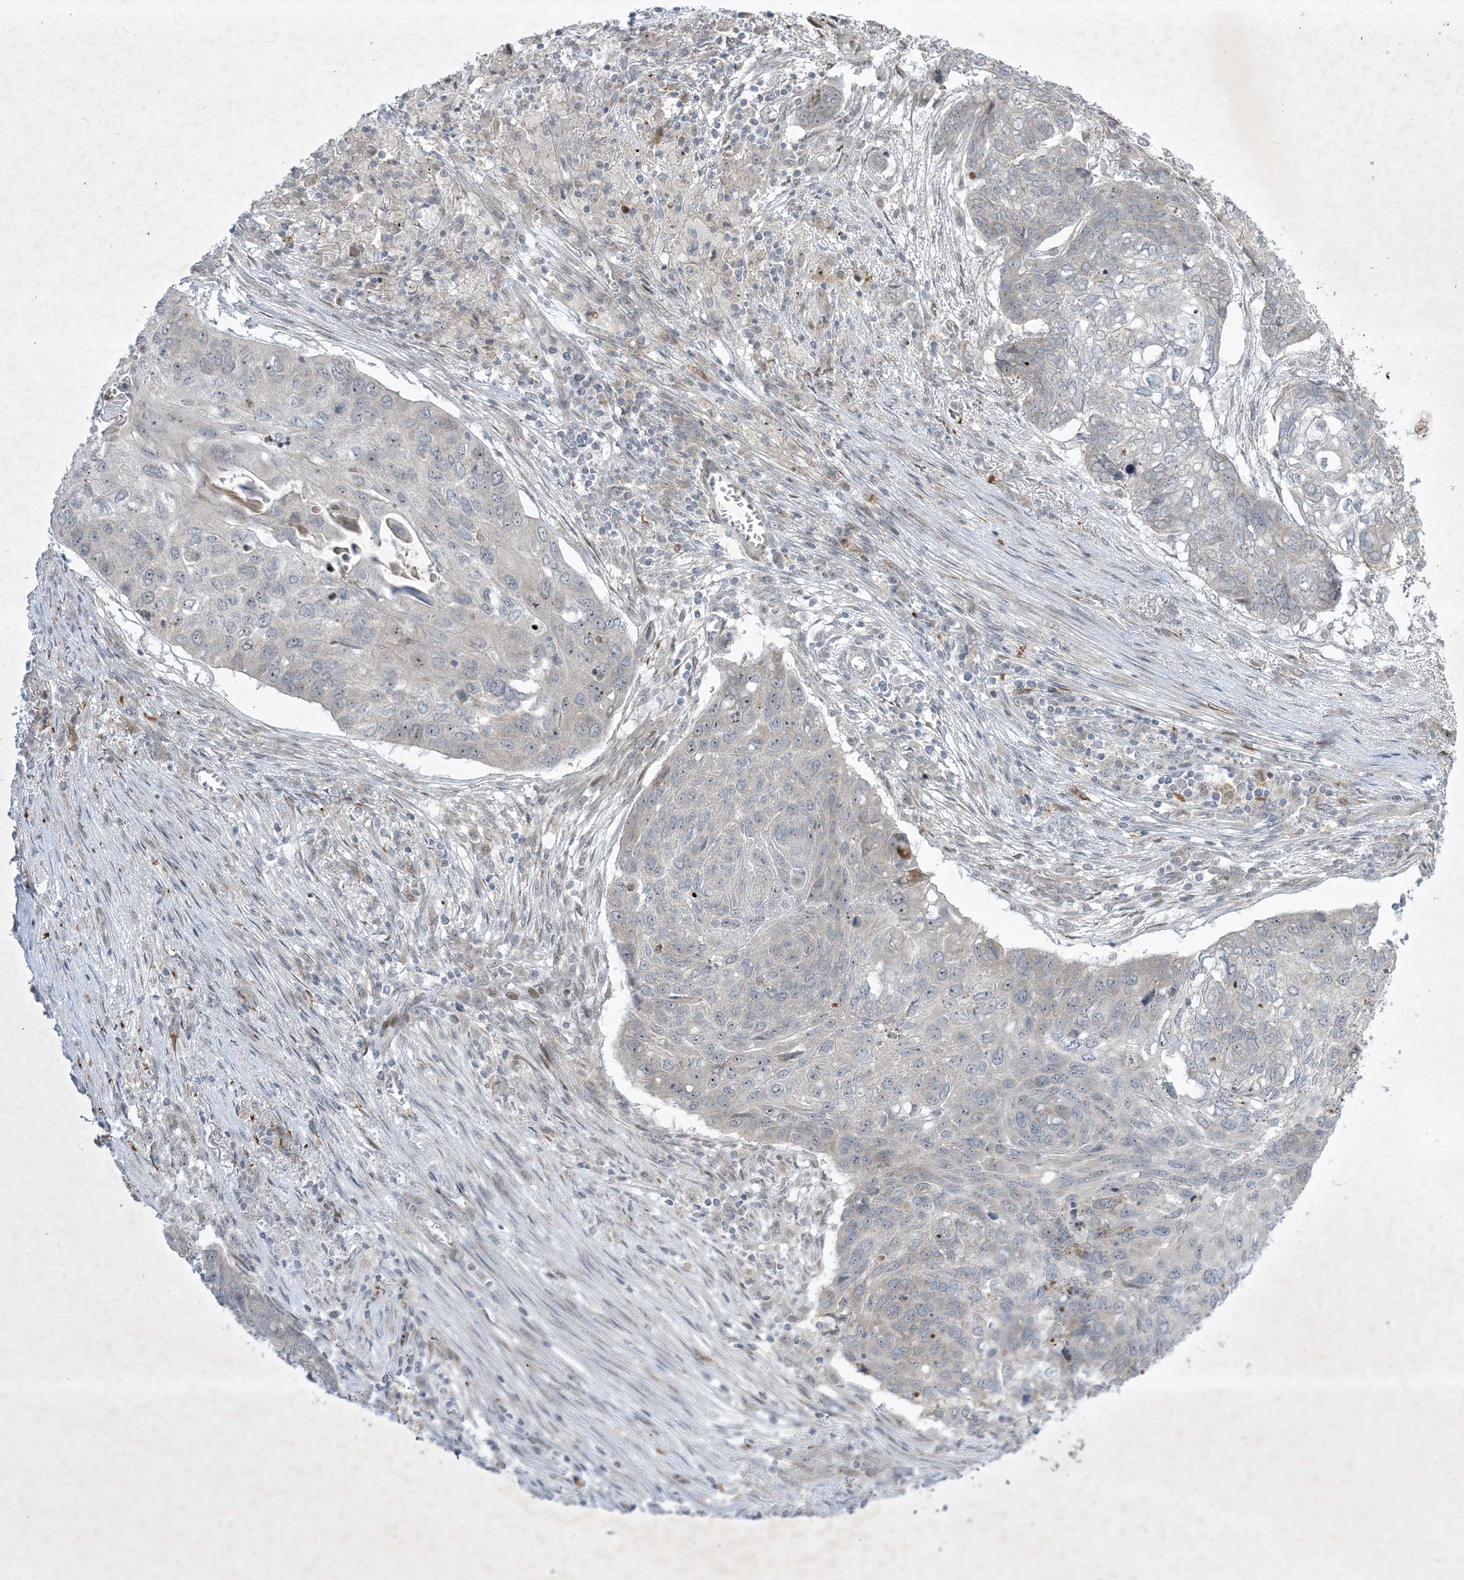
{"staining": {"intensity": "negative", "quantity": "none", "location": "none"}, "tissue": "lung cancer", "cell_type": "Tumor cells", "image_type": "cancer", "snomed": [{"axis": "morphology", "description": "Squamous cell carcinoma, NOS"}, {"axis": "topography", "description": "Lung"}], "caption": "Tumor cells show no significant protein positivity in lung cancer. Nuclei are stained in blue.", "gene": "SOGA3", "patient": {"sex": "female", "age": 63}}